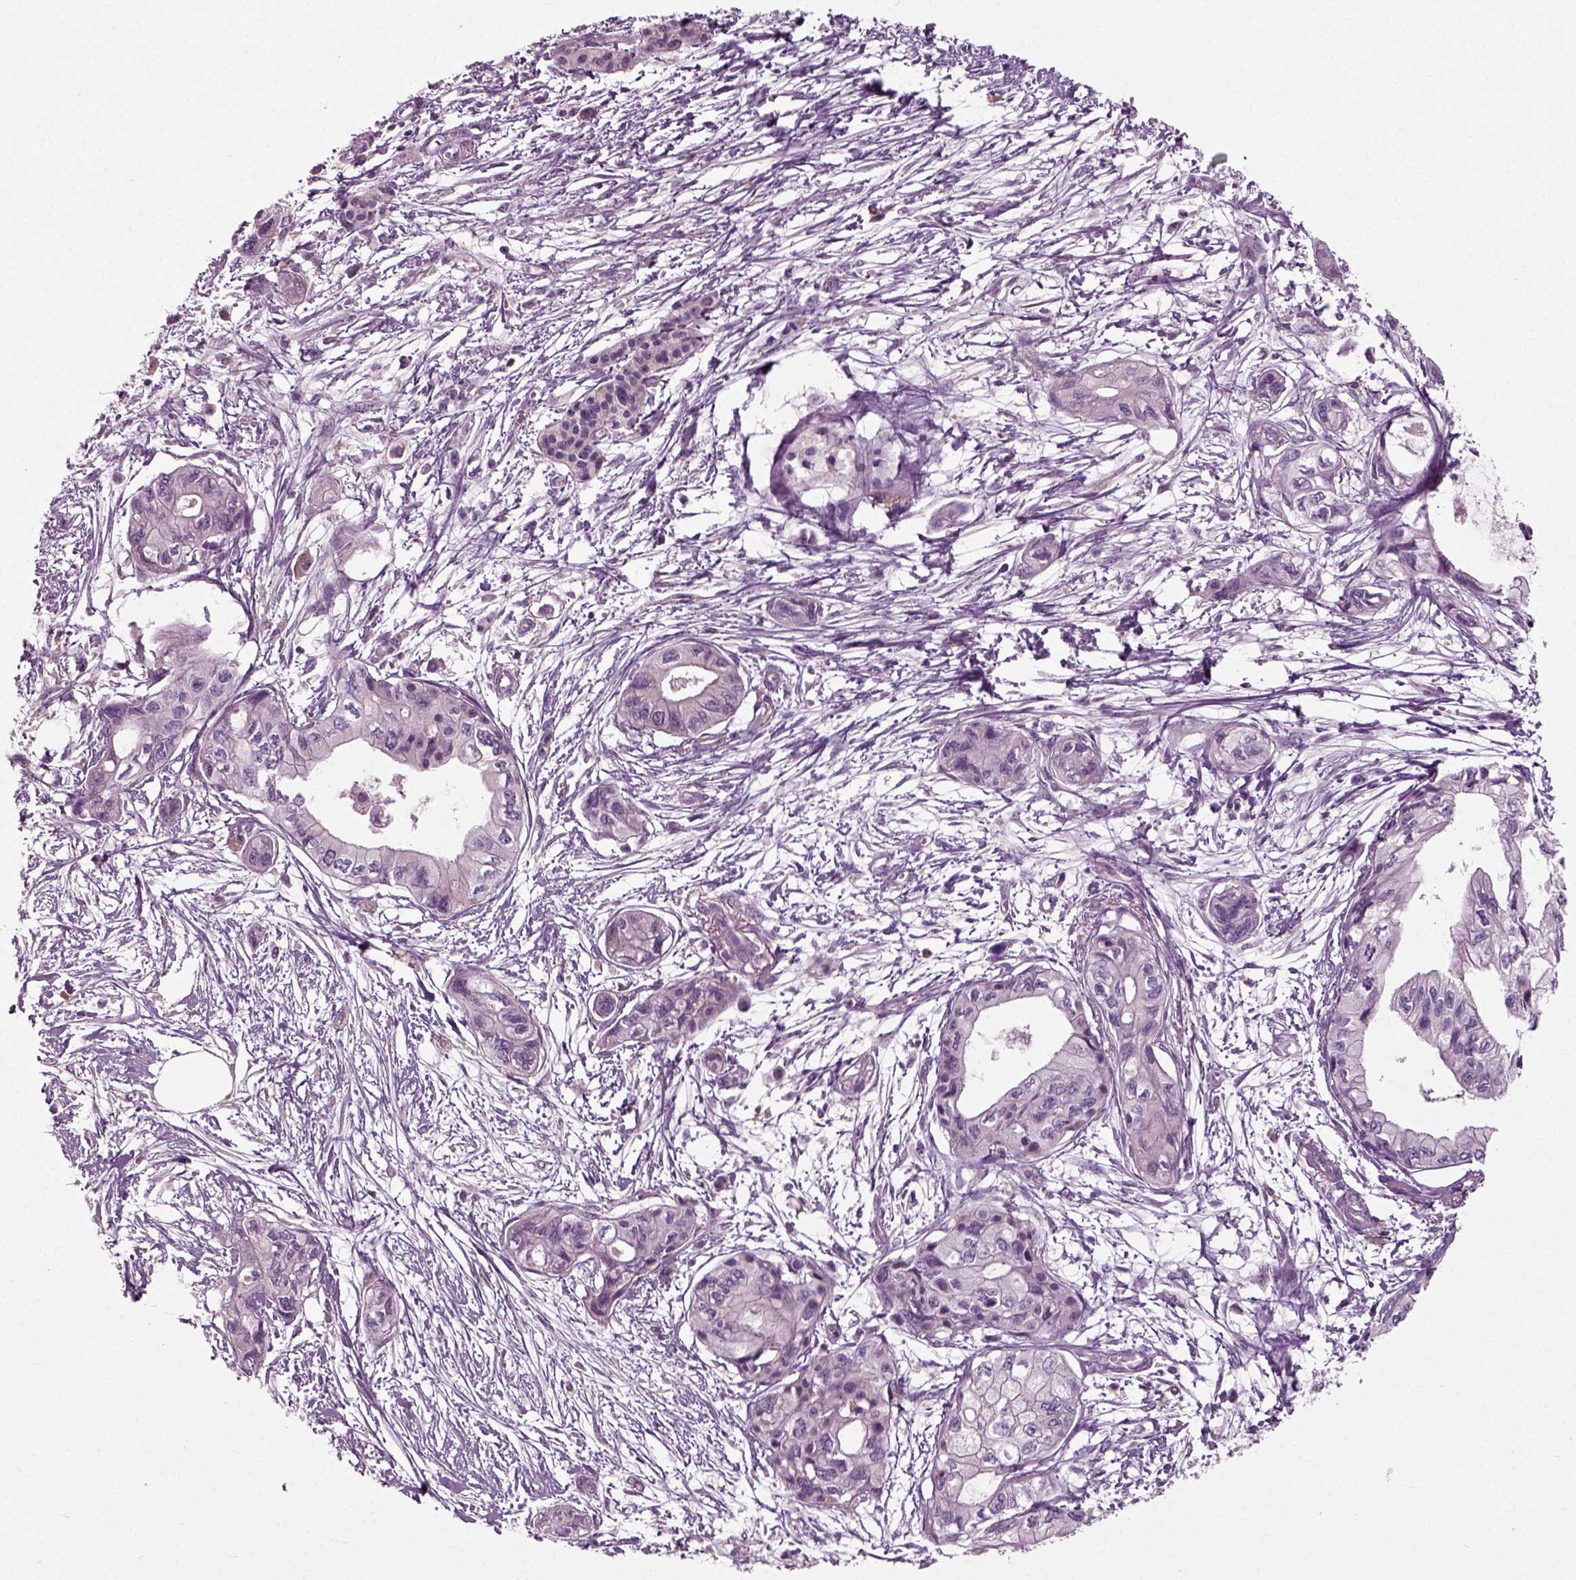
{"staining": {"intensity": "negative", "quantity": "none", "location": "none"}, "tissue": "pancreatic cancer", "cell_type": "Tumor cells", "image_type": "cancer", "snomed": [{"axis": "morphology", "description": "Adenocarcinoma, NOS"}, {"axis": "topography", "description": "Pancreas"}], "caption": "The image shows no staining of tumor cells in pancreatic adenocarcinoma.", "gene": "RND2", "patient": {"sex": "female", "age": 76}}